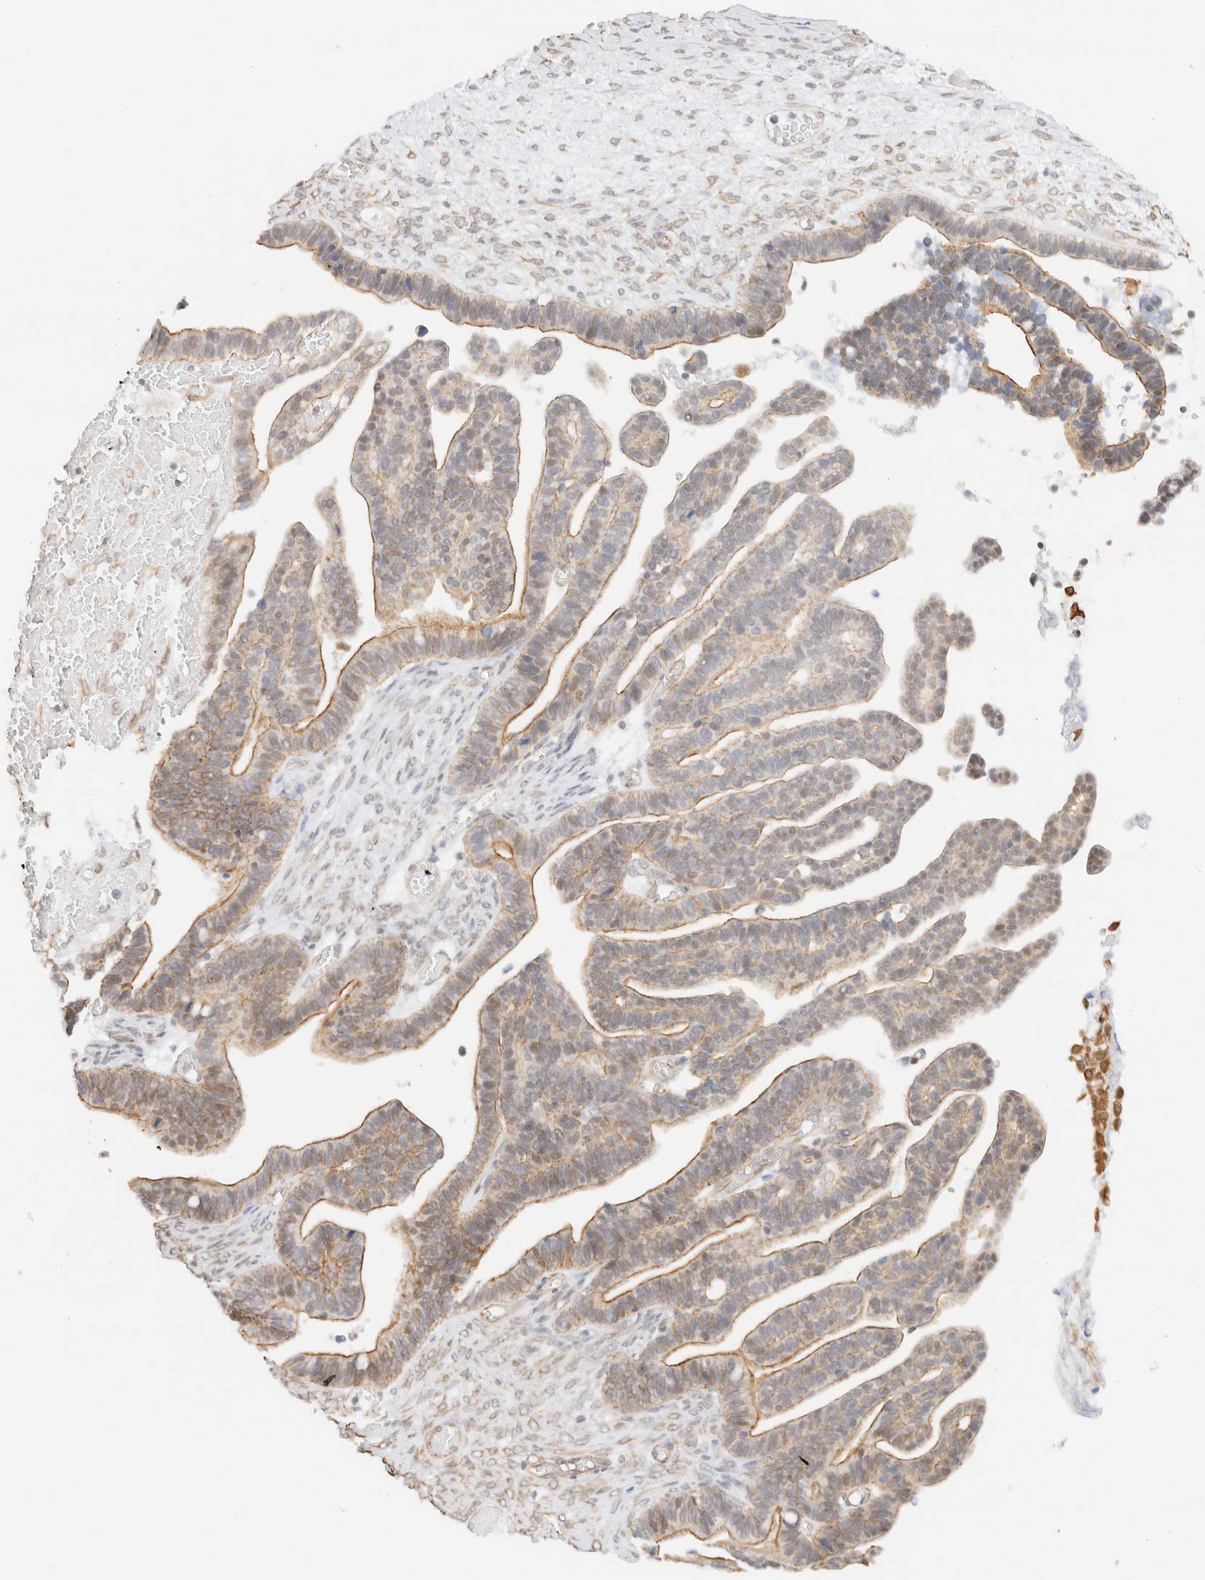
{"staining": {"intensity": "moderate", "quantity": "25%-75%", "location": "cytoplasmic/membranous,nuclear"}, "tissue": "ovarian cancer", "cell_type": "Tumor cells", "image_type": "cancer", "snomed": [{"axis": "morphology", "description": "Cystadenocarcinoma, serous, NOS"}, {"axis": "topography", "description": "Ovary"}], "caption": "This photomicrograph shows ovarian cancer (serous cystadenocarcinoma) stained with immunohistochemistry to label a protein in brown. The cytoplasmic/membranous and nuclear of tumor cells show moderate positivity for the protein. Nuclei are counter-stained blue.", "gene": "ARID5A", "patient": {"sex": "female", "age": 56}}